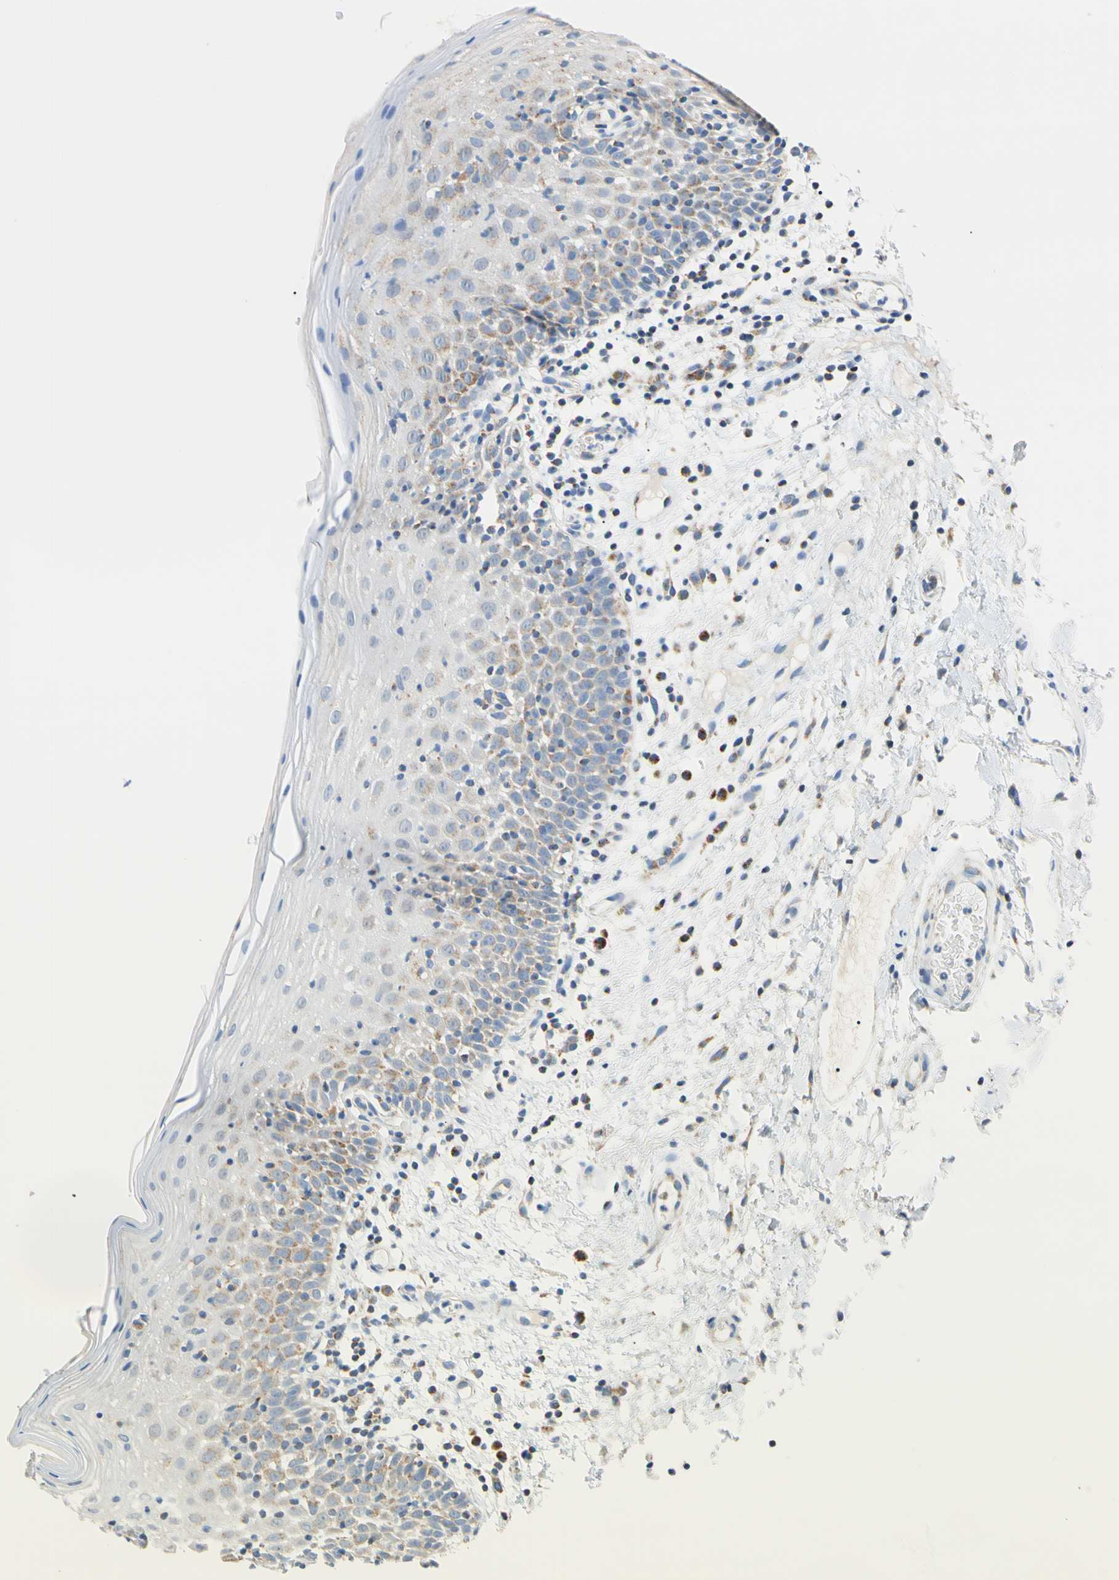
{"staining": {"intensity": "moderate", "quantity": "<25%", "location": "cytoplasmic/membranous"}, "tissue": "oral mucosa", "cell_type": "Squamous epithelial cells", "image_type": "normal", "snomed": [{"axis": "morphology", "description": "Normal tissue, NOS"}, {"axis": "morphology", "description": "Squamous cell carcinoma, NOS"}, {"axis": "topography", "description": "Skeletal muscle"}, {"axis": "topography", "description": "Oral tissue"}], "caption": "A brown stain labels moderate cytoplasmic/membranous expression of a protein in squamous epithelial cells of unremarkable human oral mucosa. (brown staining indicates protein expression, while blue staining denotes nuclei).", "gene": "CLPP", "patient": {"sex": "male", "age": 71}}